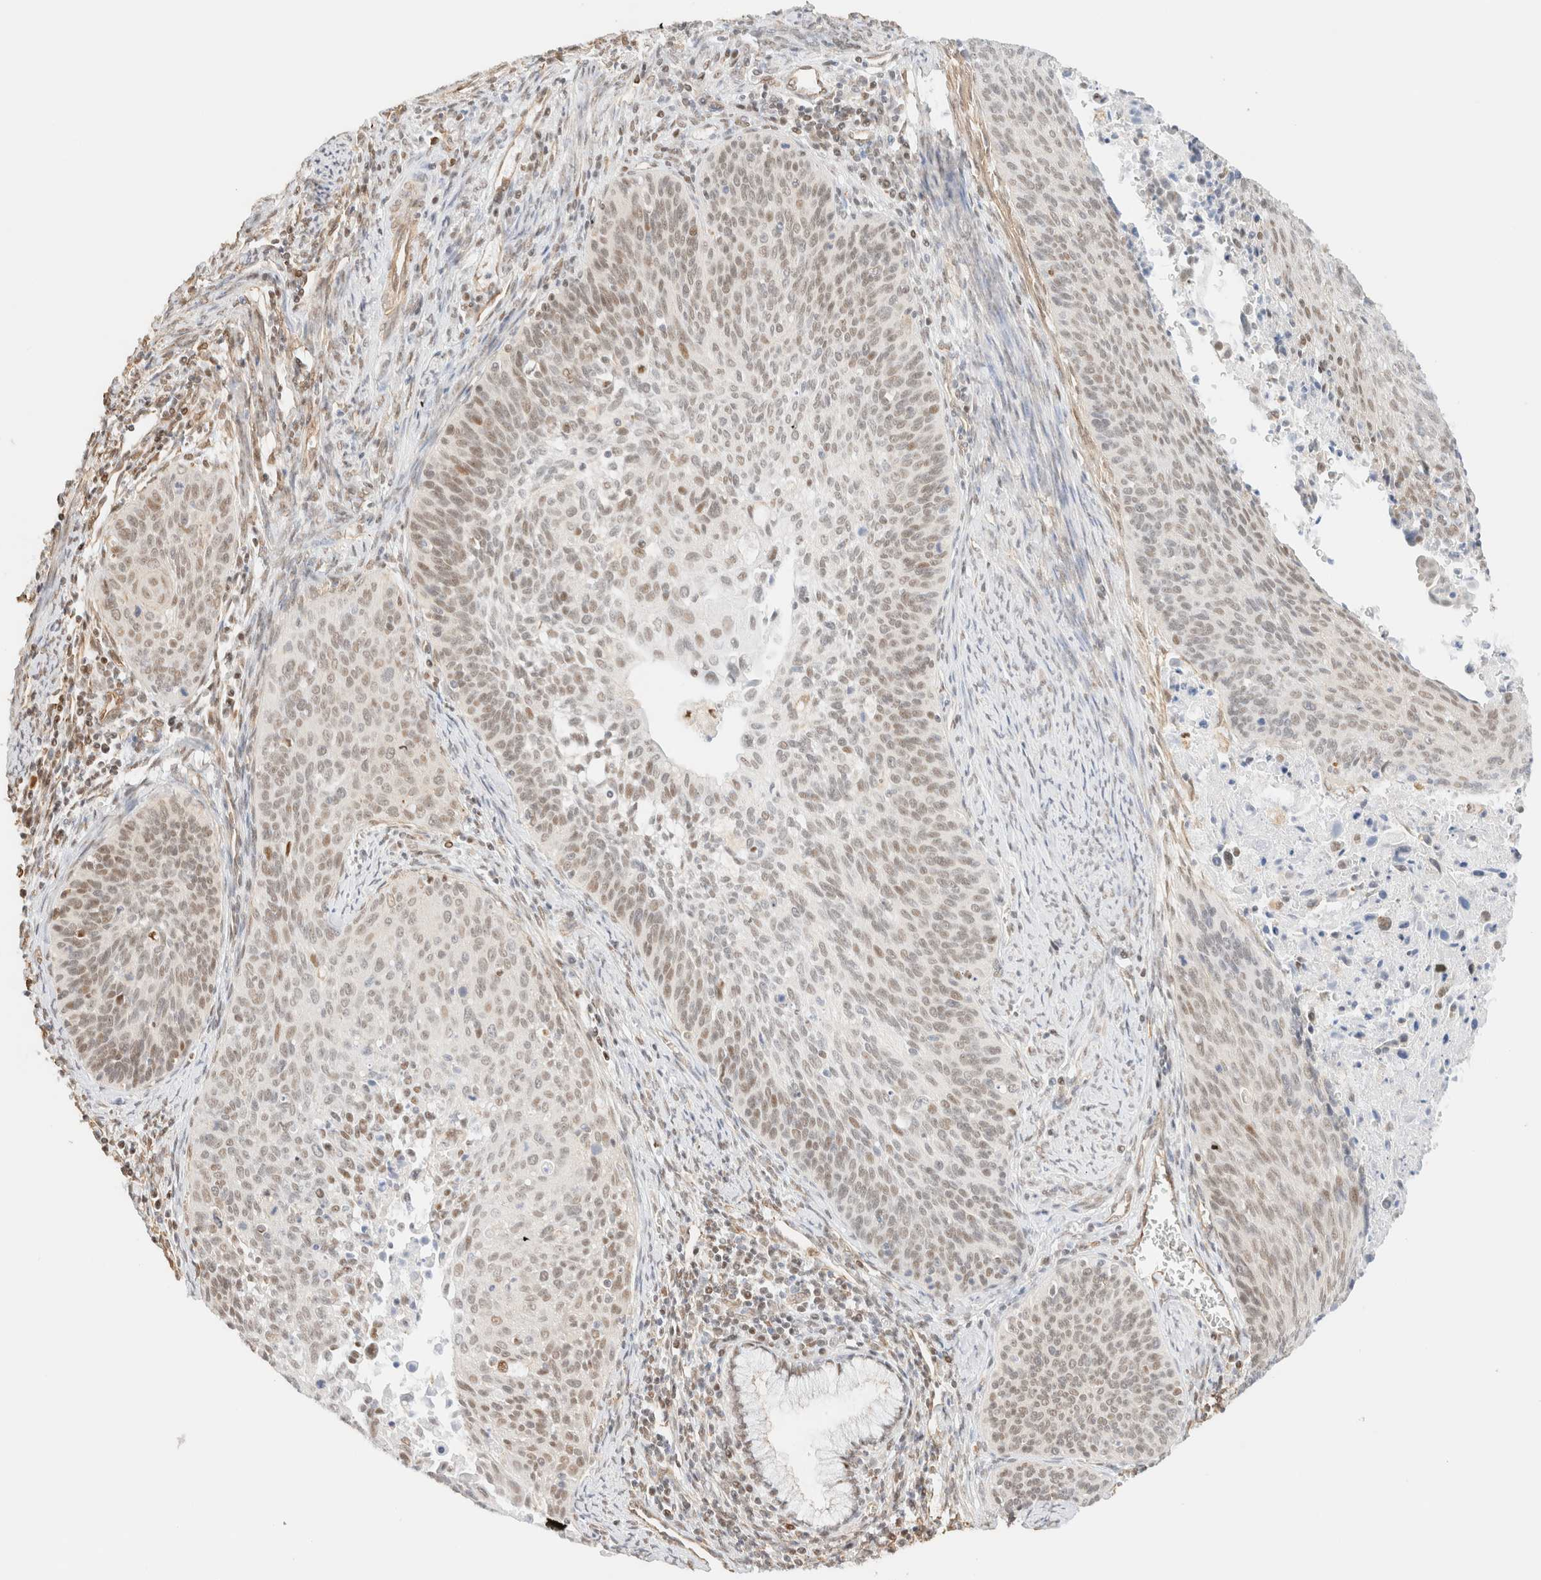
{"staining": {"intensity": "moderate", "quantity": "<25%", "location": "nuclear"}, "tissue": "cervical cancer", "cell_type": "Tumor cells", "image_type": "cancer", "snomed": [{"axis": "morphology", "description": "Squamous cell carcinoma, NOS"}, {"axis": "topography", "description": "Cervix"}], "caption": "A brown stain labels moderate nuclear expression of a protein in human cervical cancer tumor cells.", "gene": "ARID5A", "patient": {"sex": "female", "age": 55}}